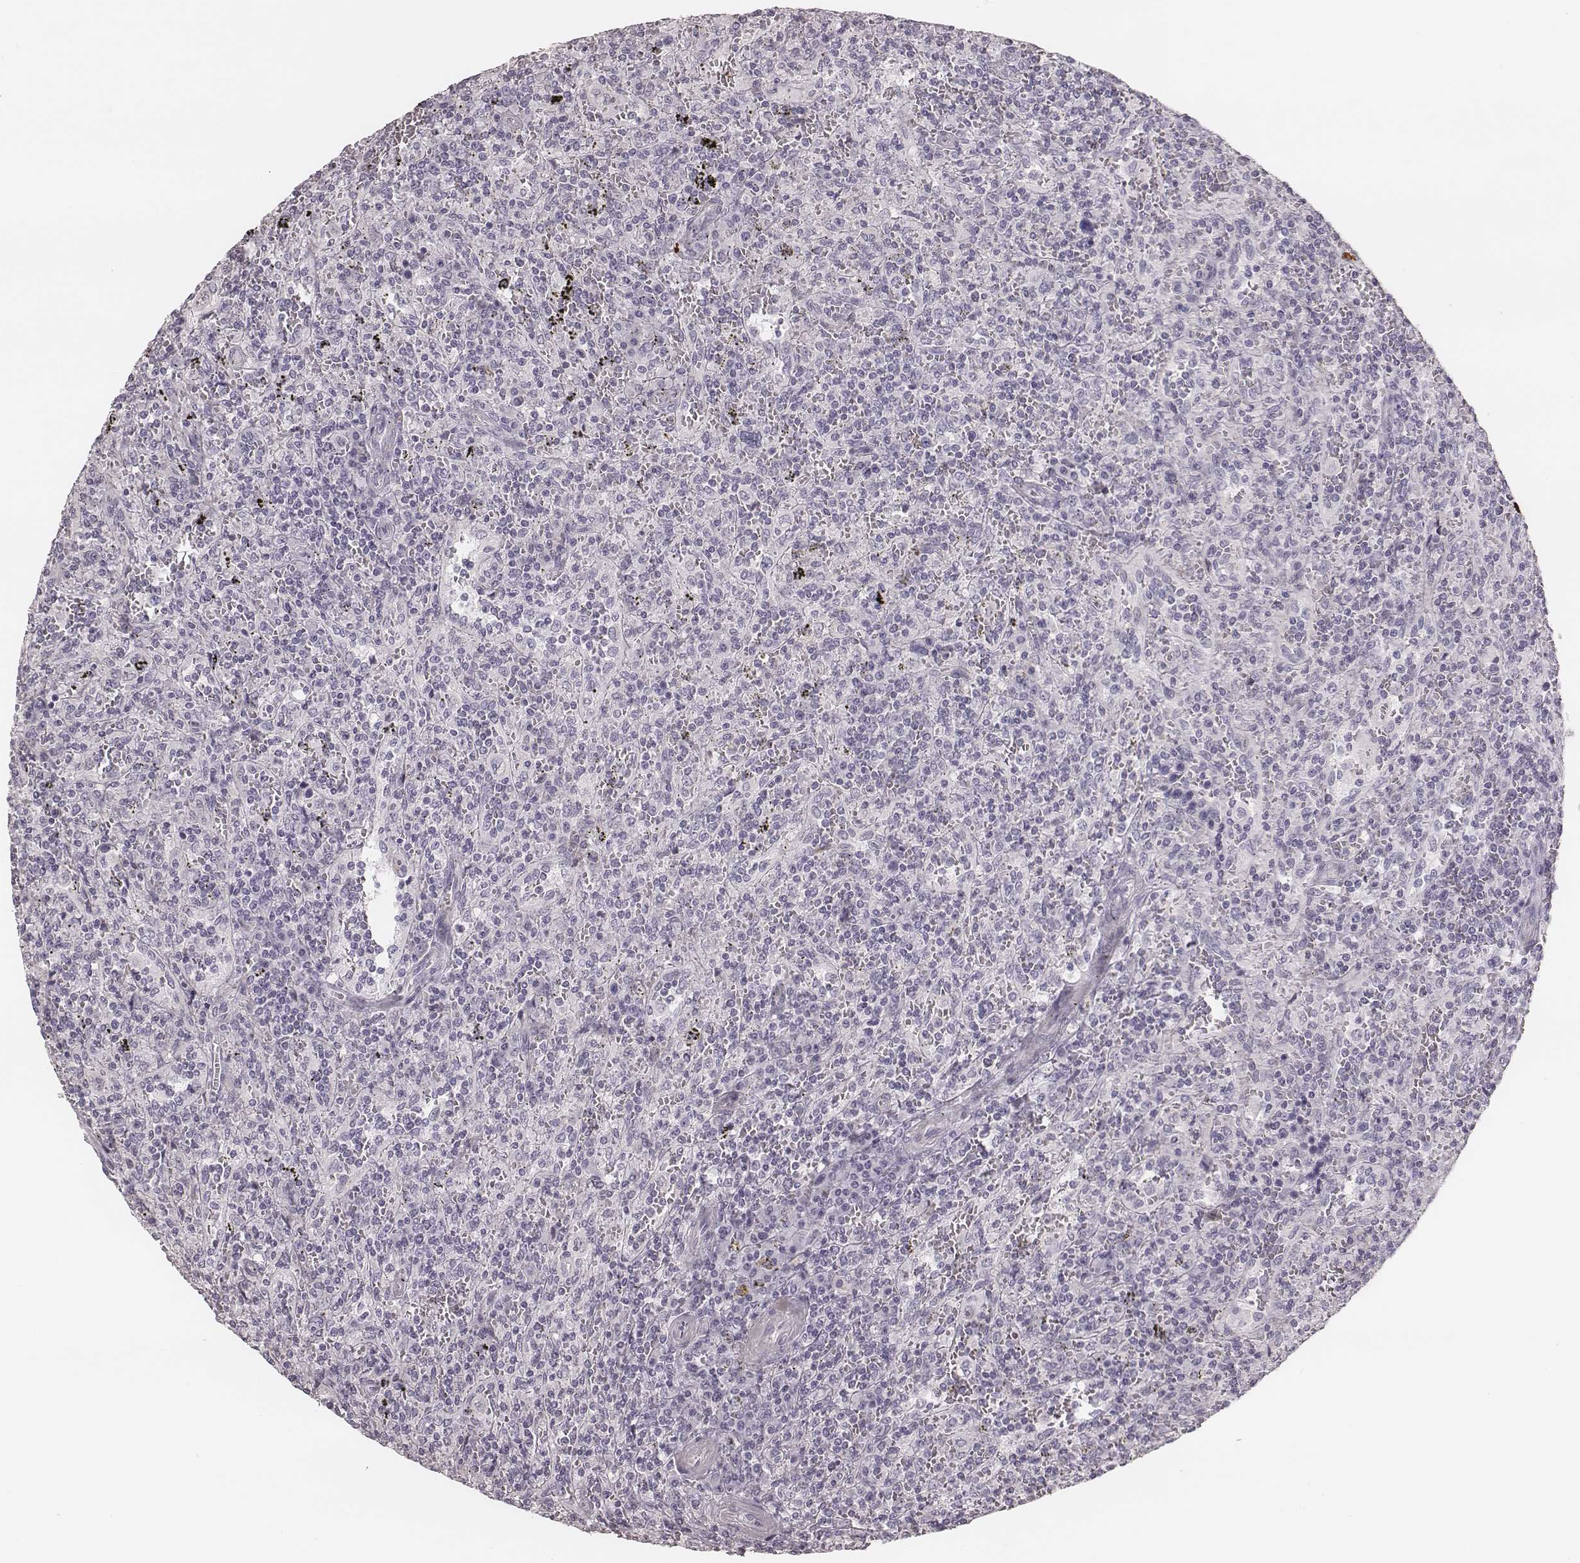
{"staining": {"intensity": "negative", "quantity": "none", "location": "none"}, "tissue": "lymphoma", "cell_type": "Tumor cells", "image_type": "cancer", "snomed": [{"axis": "morphology", "description": "Malignant lymphoma, non-Hodgkin's type, Low grade"}, {"axis": "topography", "description": "Spleen"}], "caption": "Lymphoma was stained to show a protein in brown. There is no significant positivity in tumor cells.", "gene": "S100Z", "patient": {"sex": "male", "age": 62}}